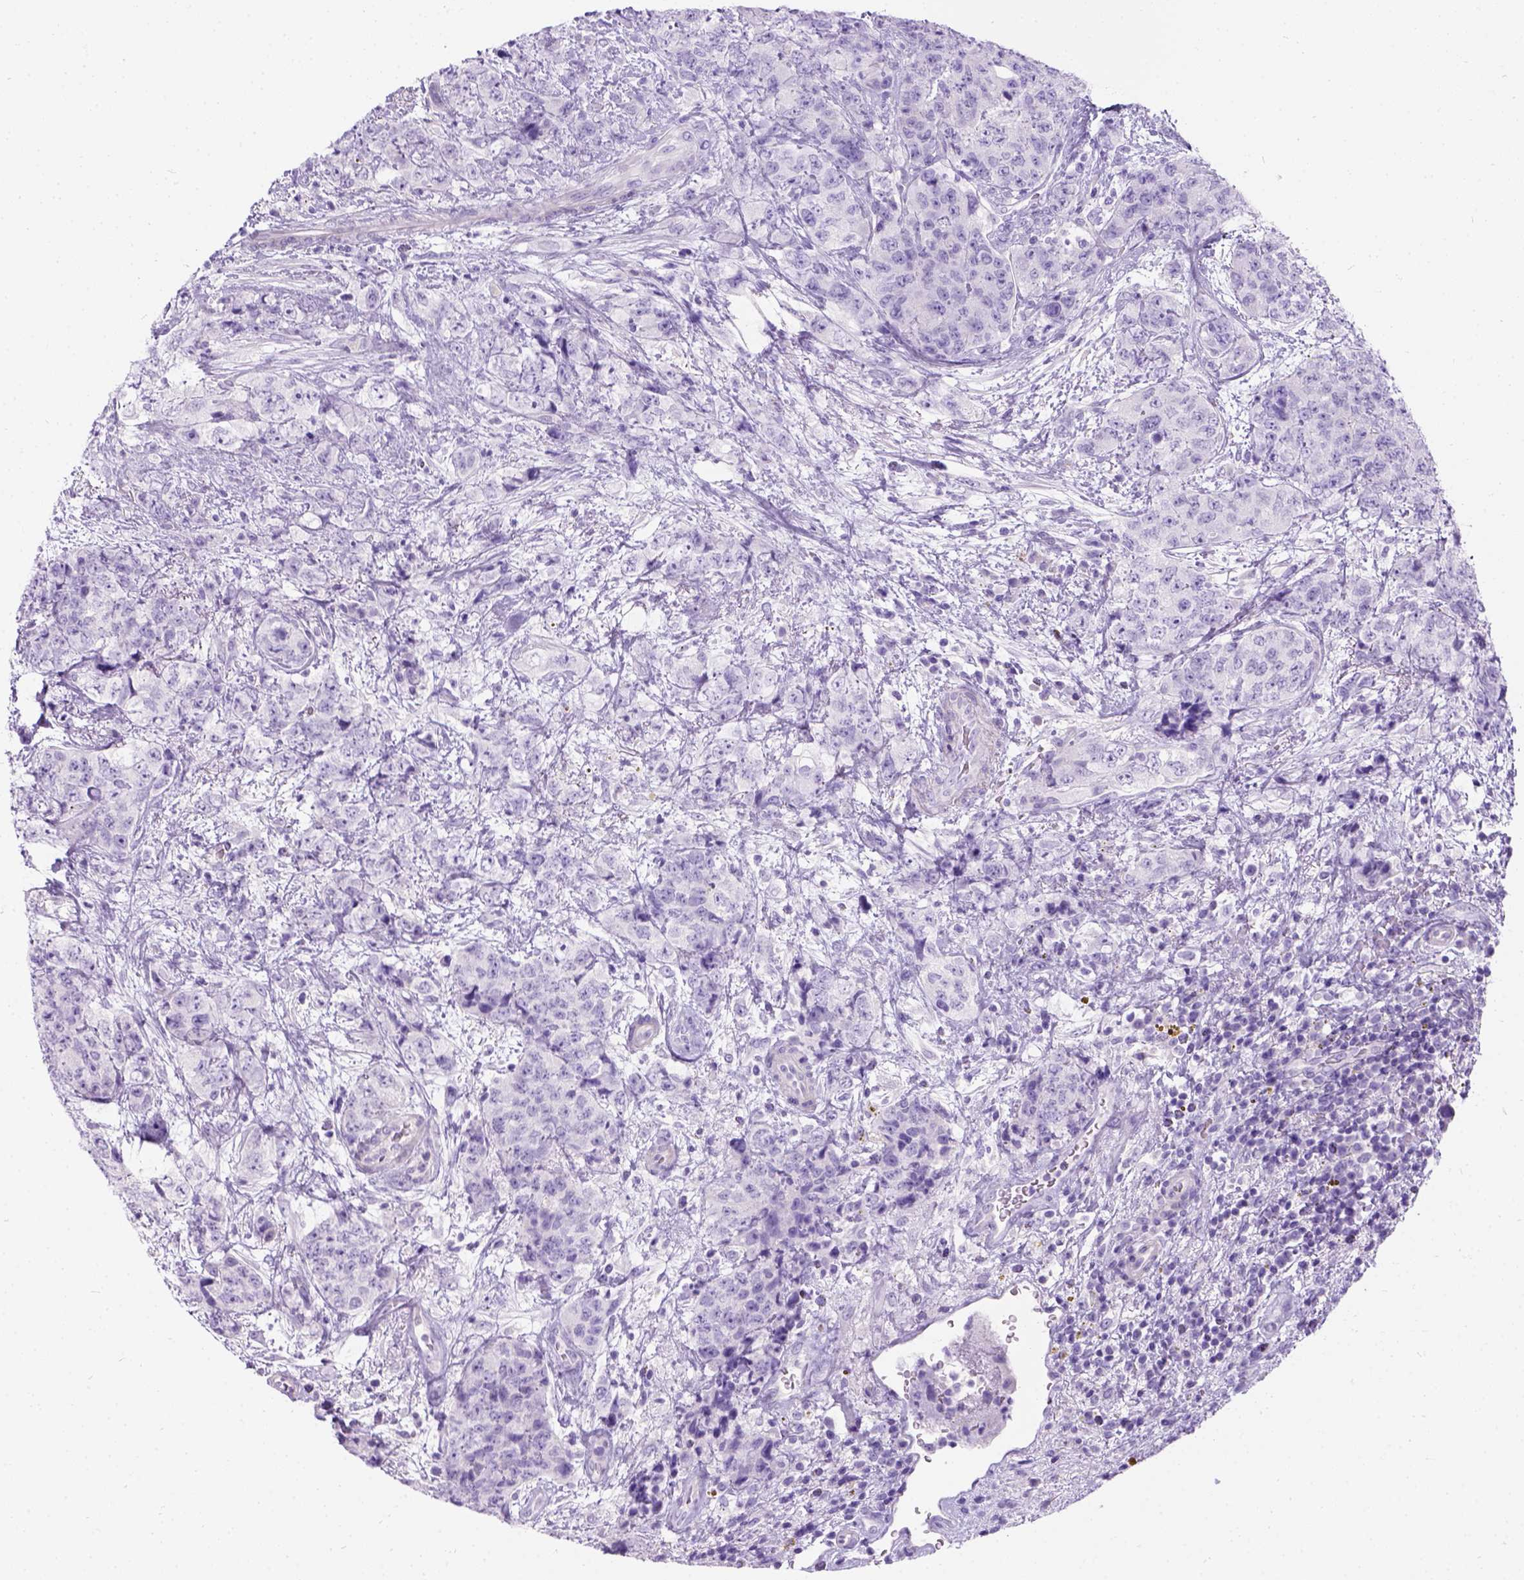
{"staining": {"intensity": "negative", "quantity": "none", "location": "none"}, "tissue": "urothelial cancer", "cell_type": "Tumor cells", "image_type": "cancer", "snomed": [{"axis": "morphology", "description": "Urothelial carcinoma, High grade"}, {"axis": "topography", "description": "Urinary bladder"}], "caption": "Immunohistochemistry (IHC) micrograph of neoplastic tissue: high-grade urothelial carcinoma stained with DAB (3,3'-diaminobenzidine) reveals no significant protein staining in tumor cells. (Brightfield microscopy of DAB (3,3'-diaminobenzidine) immunohistochemistry (IHC) at high magnification).", "gene": "C7orf57", "patient": {"sex": "female", "age": 78}}